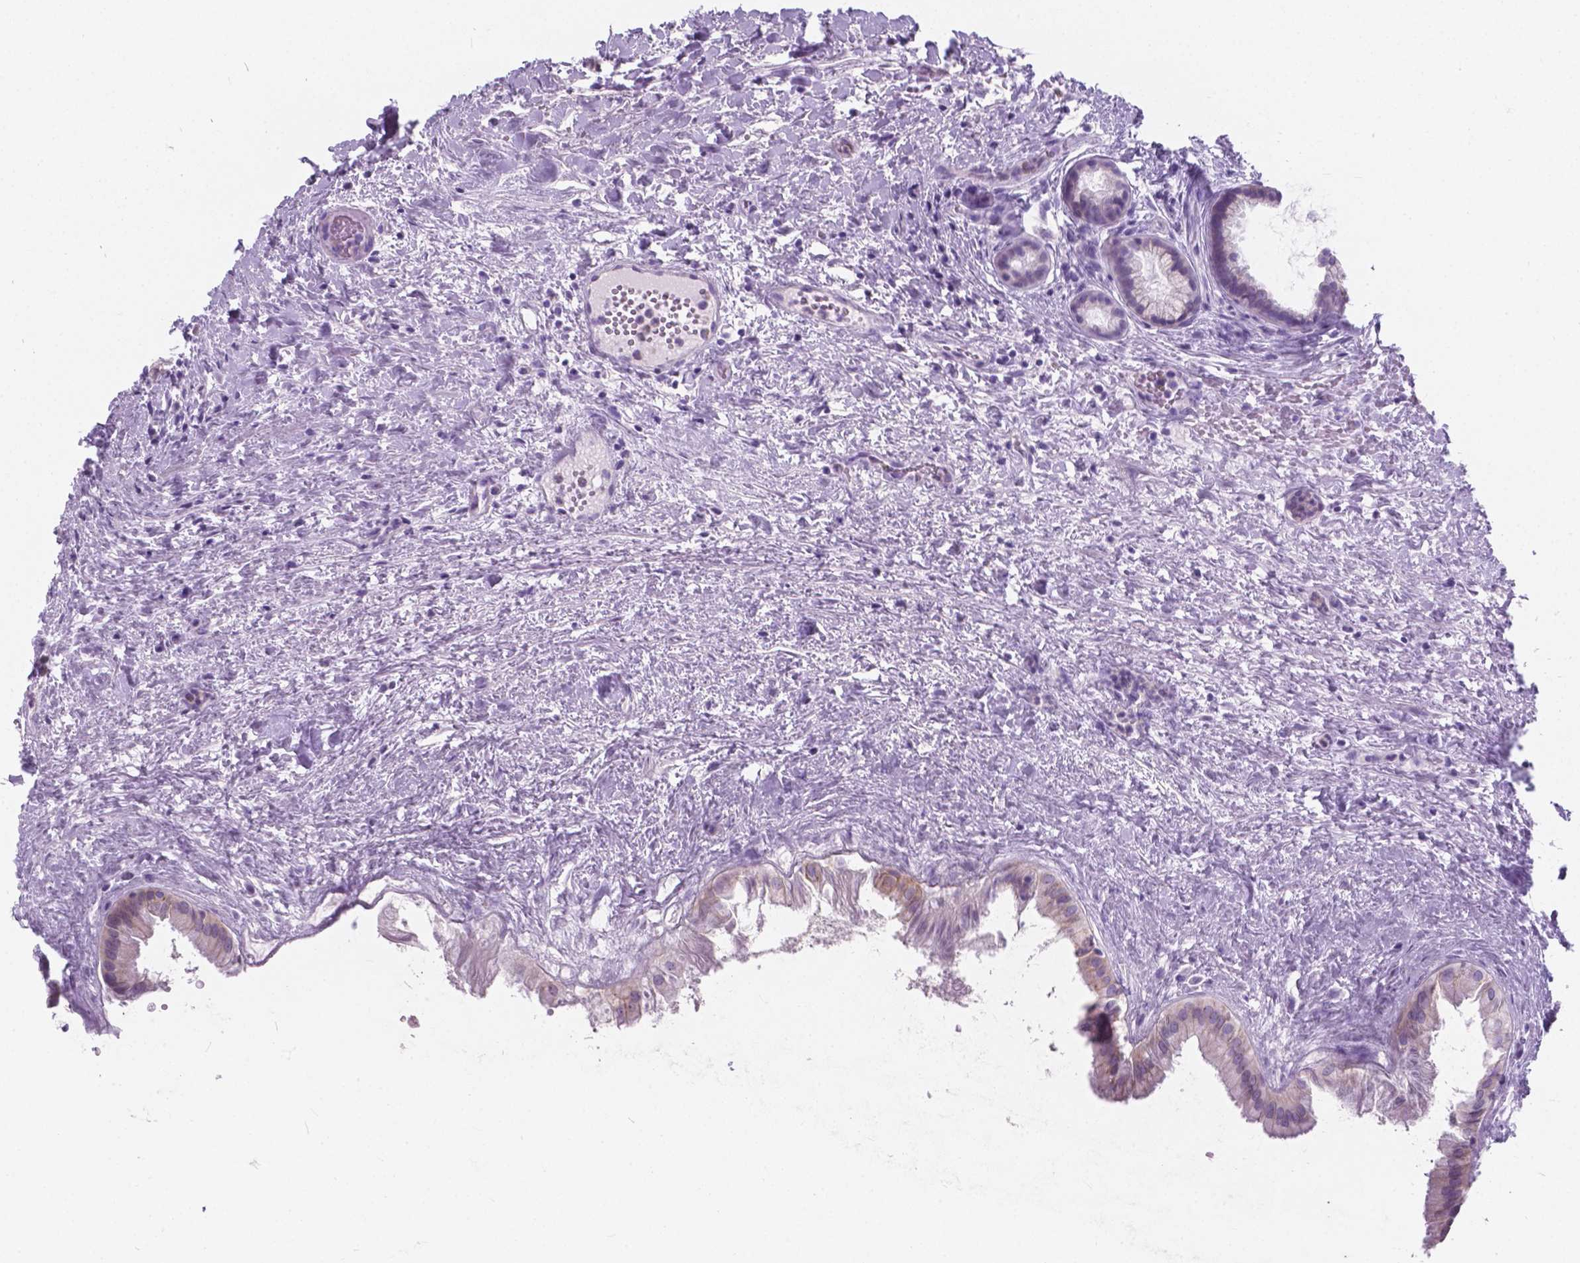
{"staining": {"intensity": "weak", "quantity": "25%-75%", "location": "cytoplasmic/membranous"}, "tissue": "gallbladder", "cell_type": "Glandular cells", "image_type": "normal", "snomed": [{"axis": "morphology", "description": "Normal tissue, NOS"}, {"axis": "topography", "description": "Gallbladder"}], "caption": "Glandular cells display low levels of weak cytoplasmic/membranous positivity in about 25%-75% of cells in unremarkable human gallbladder. (DAB (3,3'-diaminobenzidine) IHC with brightfield microscopy, high magnification).", "gene": "KIAA0040", "patient": {"sex": "male", "age": 70}}